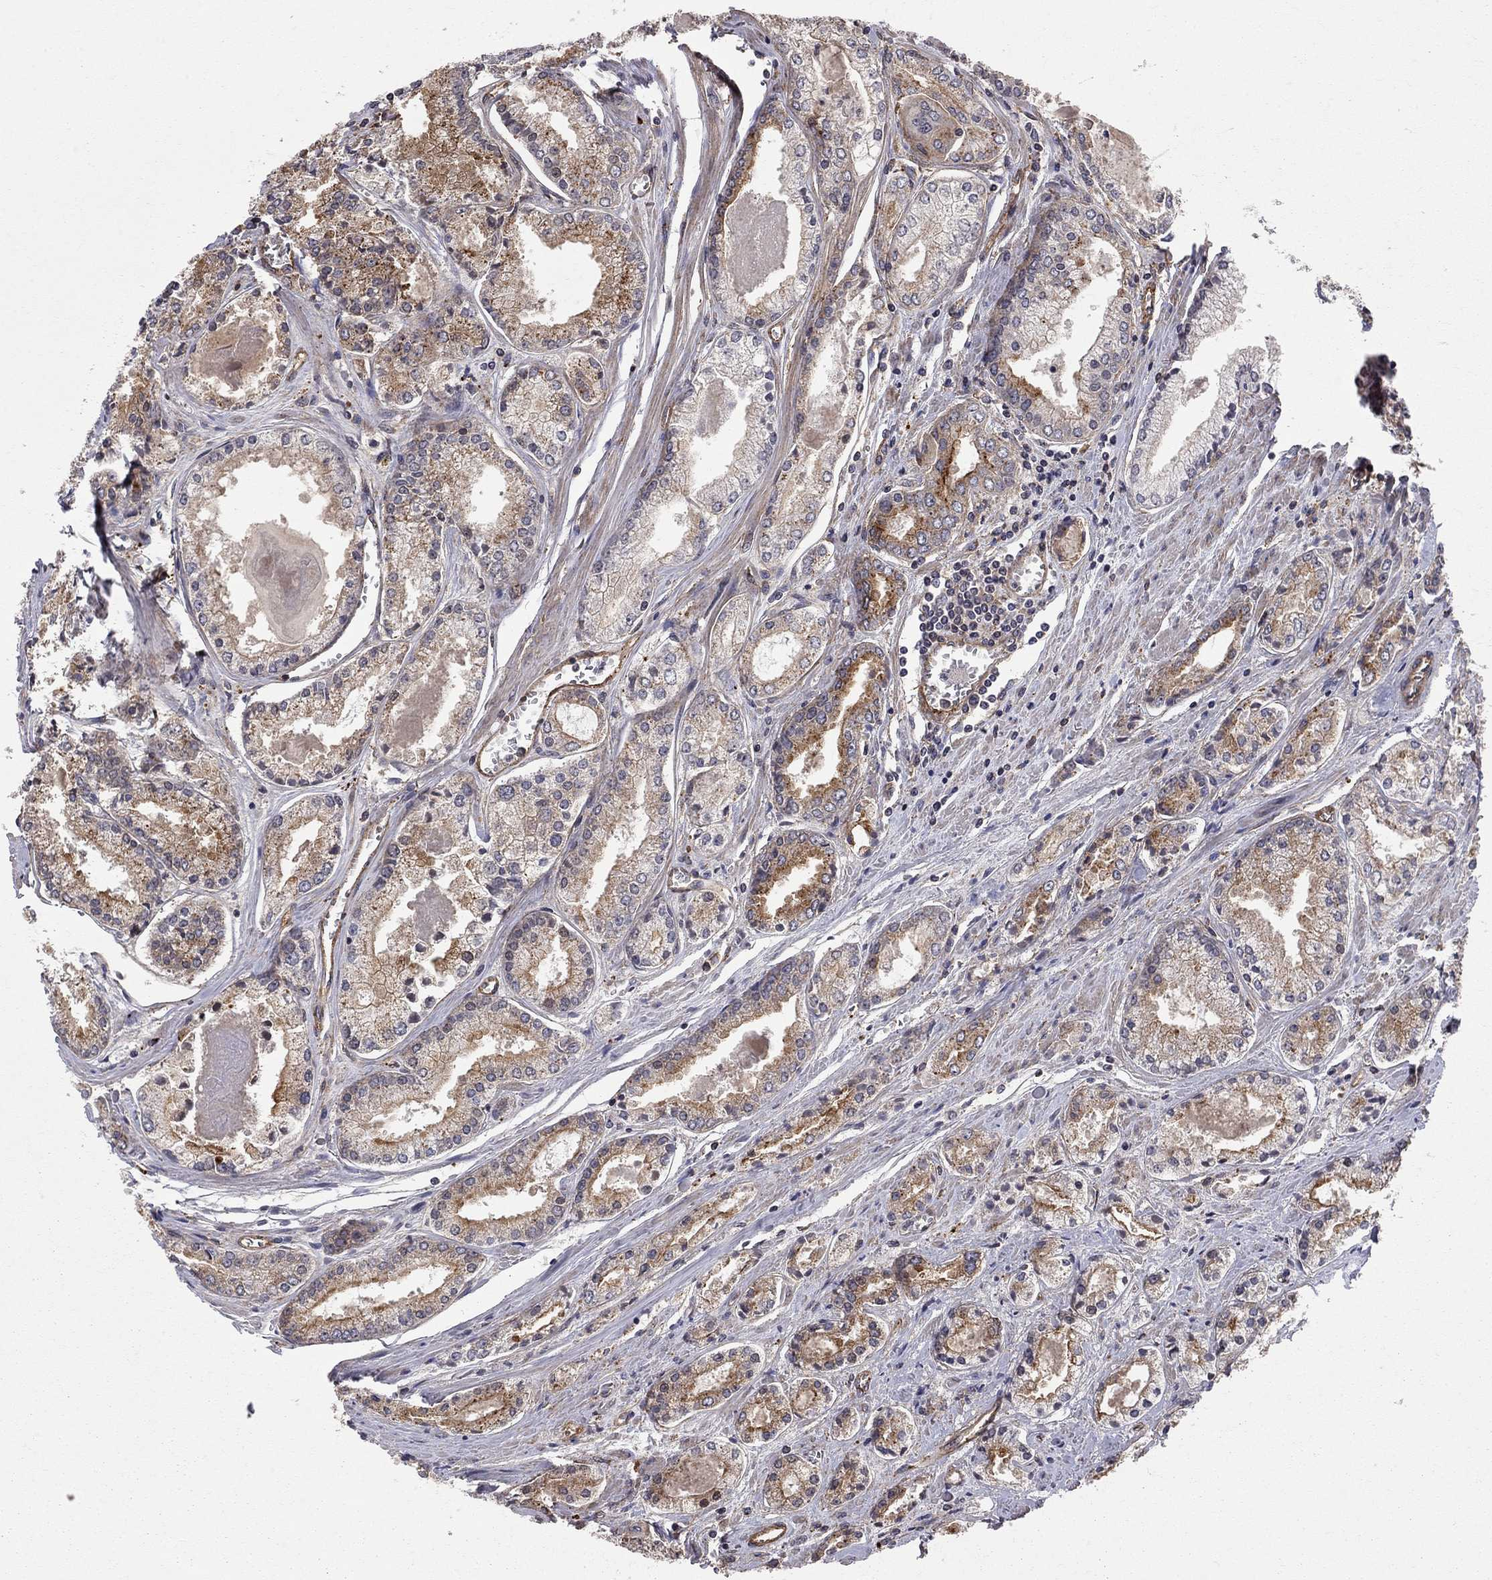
{"staining": {"intensity": "moderate", "quantity": ">75%", "location": "cytoplasmic/membranous"}, "tissue": "prostate cancer", "cell_type": "Tumor cells", "image_type": "cancer", "snomed": [{"axis": "morphology", "description": "Adenocarcinoma, NOS"}, {"axis": "topography", "description": "Prostate"}], "caption": "Moderate cytoplasmic/membranous positivity is appreciated in about >75% of tumor cells in prostate cancer. The staining was performed using DAB (3,3'-diaminobenzidine) to visualize the protein expression in brown, while the nuclei were stained in blue with hematoxylin (Magnification: 20x).", "gene": "RASEF", "patient": {"sex": "male", "age": 72}}